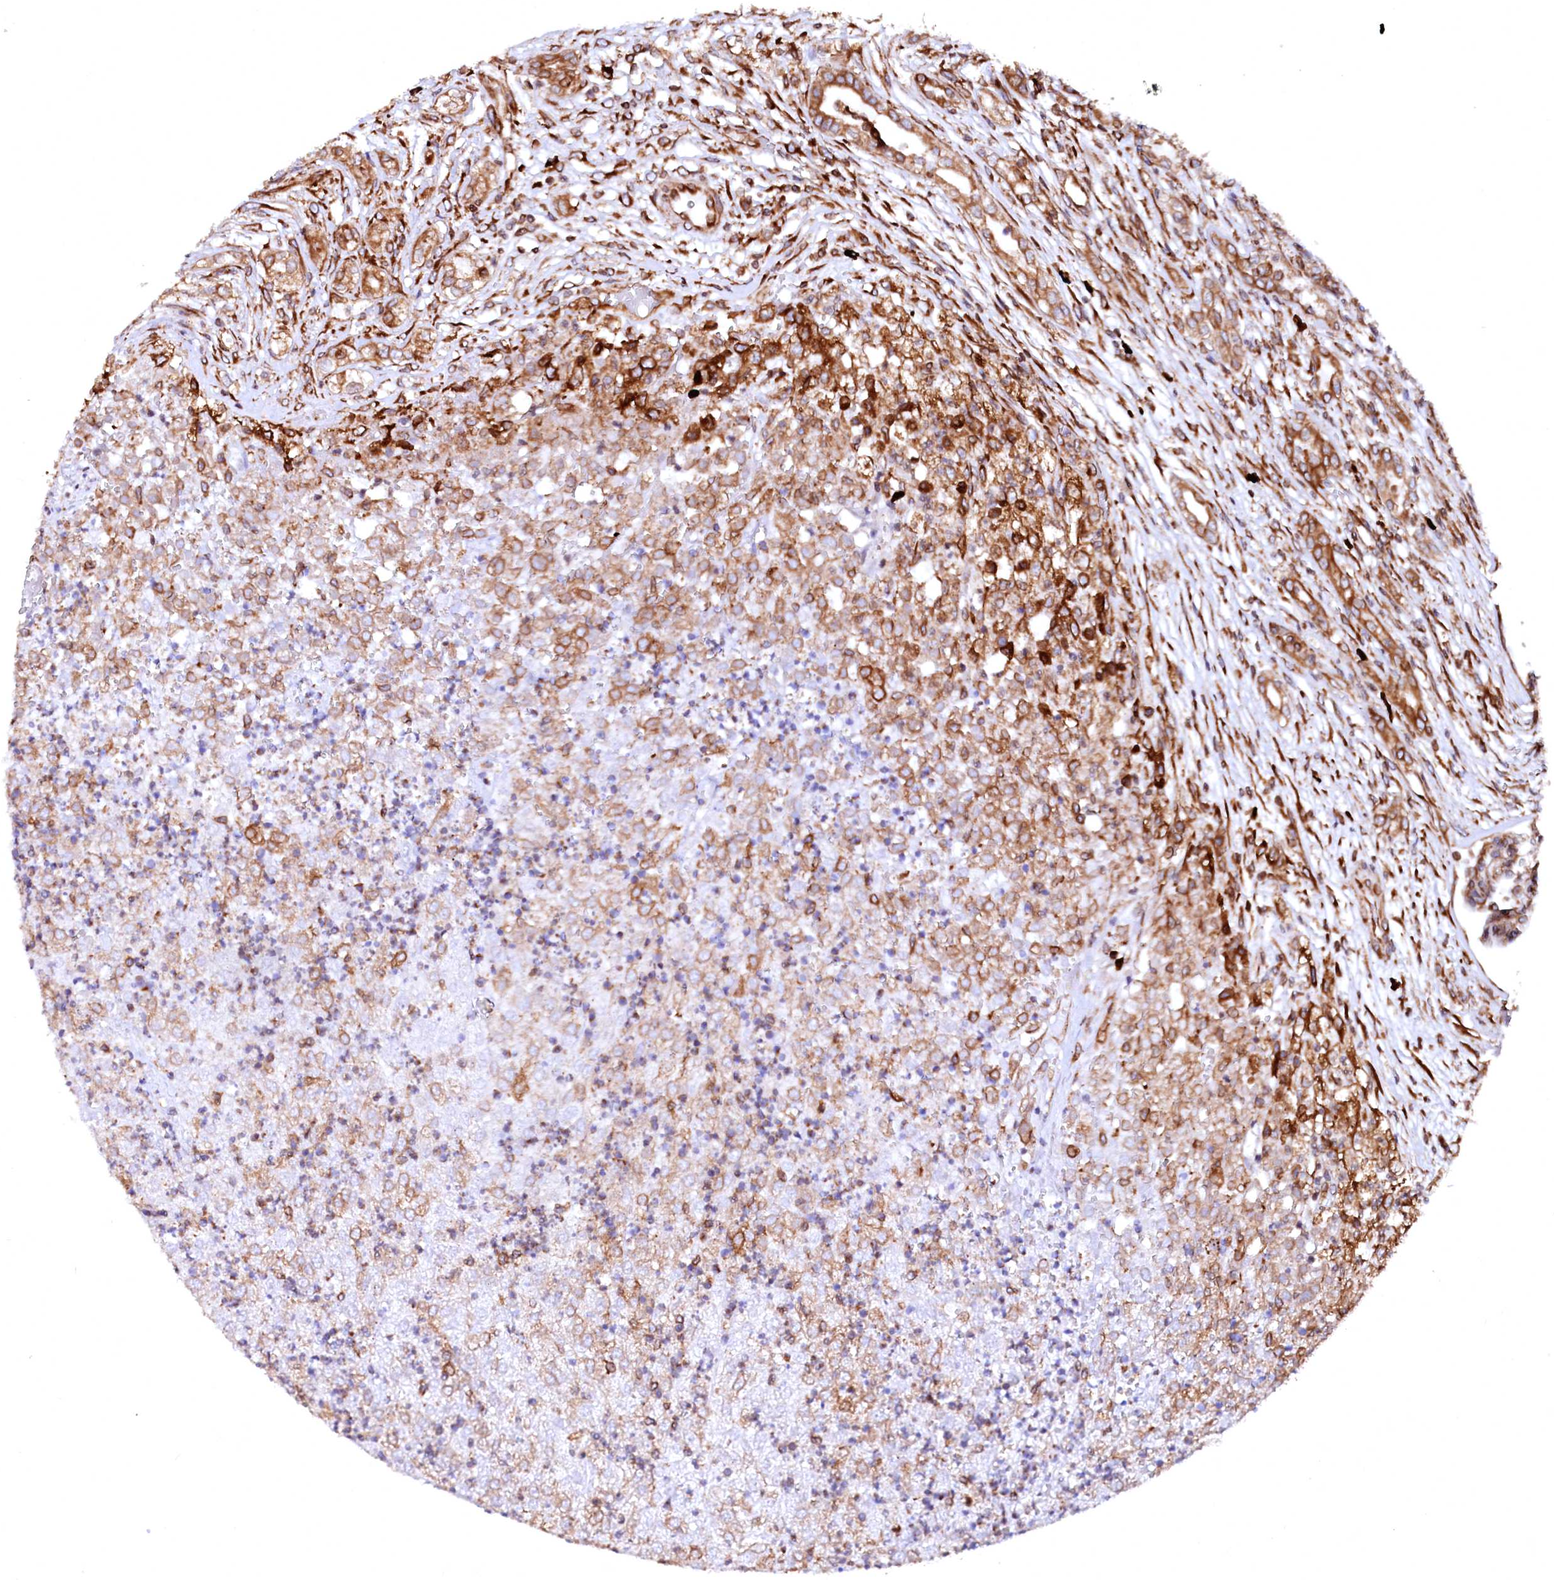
{"staining": {"intensity": "moderate", "quantity": ">75%", "location": "cytoplasmic/membranous"}, "tissue": "renal cancer", "cell_type": "Tumor cells", "image_type": "cancer", "snomed": [{"axis": "morphology", "description": "Adenocarcinoma, NOS"}, {"axis": "topography", "description": "Kidney"}], "caption": "DAB immunohistochemical staining of human renal adenocarcinoma exhibits moderate cytoplasmic/membranous protein expression in approximately >75% of tumor cells. (IHC, brightfield microscopy, high magnification).", "gene": "DERL1", "patient": {"sex": "female", "age": 54}}